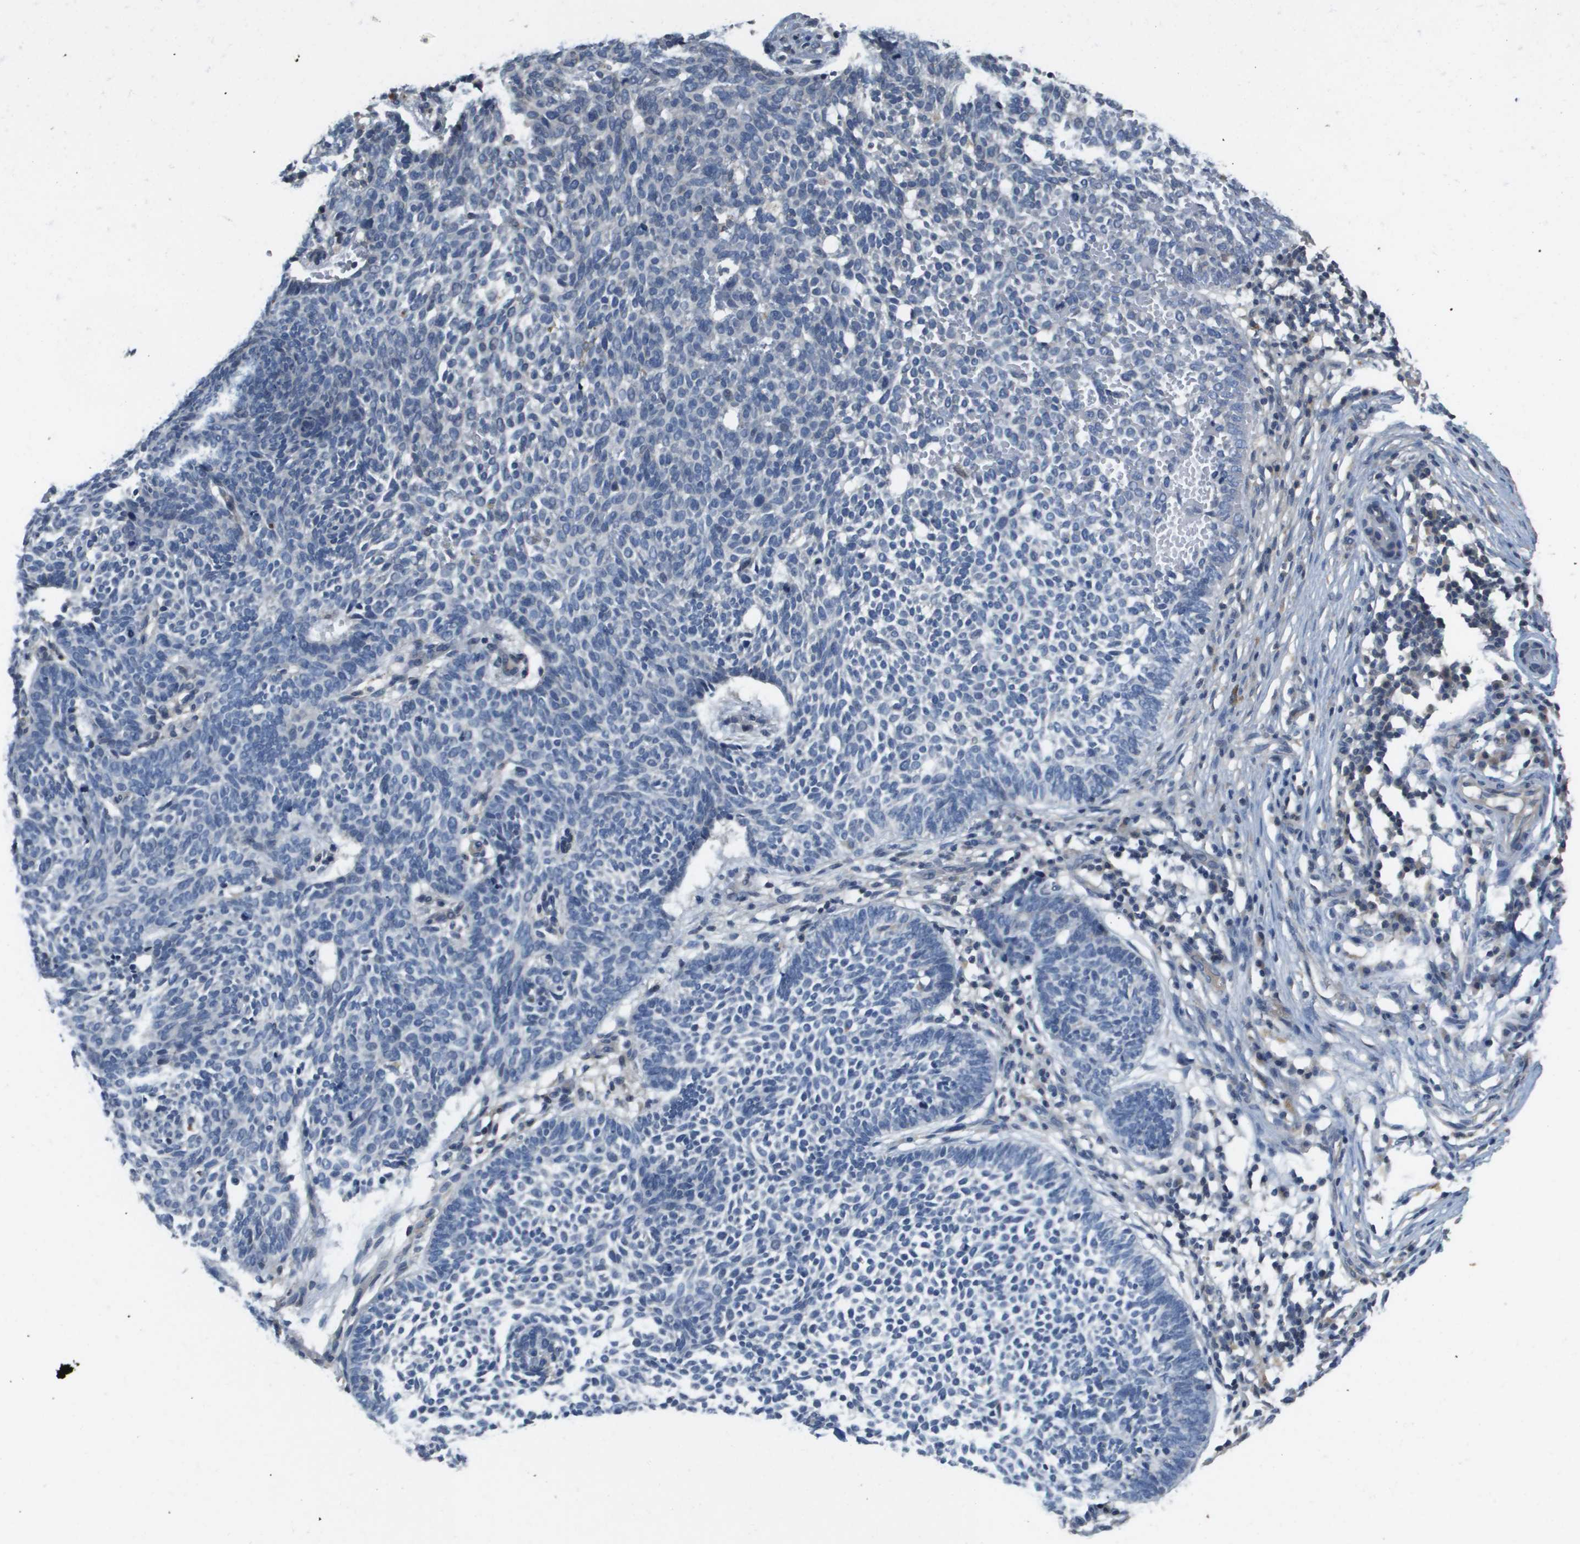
{"staining": {"intensity": "negative", "quantity": "none", "location": "none"}, "tissue": "skin cancer", "cell_type": "Tumor cells", "image_type": "cancer", "snomed": [{"axis": "morphology", "description": "Normal tissue, NOS"}, {"axis": "morphology", "description": "Basal cell carcinoma"}, {"axis": "topography", "description": "Skin"}], "caption": "Immunohistochemical staining of skin cancer (basal cell carcinoma) shows no significant staining in tumor cells.", "gene": "CAPN11", "patient": {"sex": "male", "age": 87}}